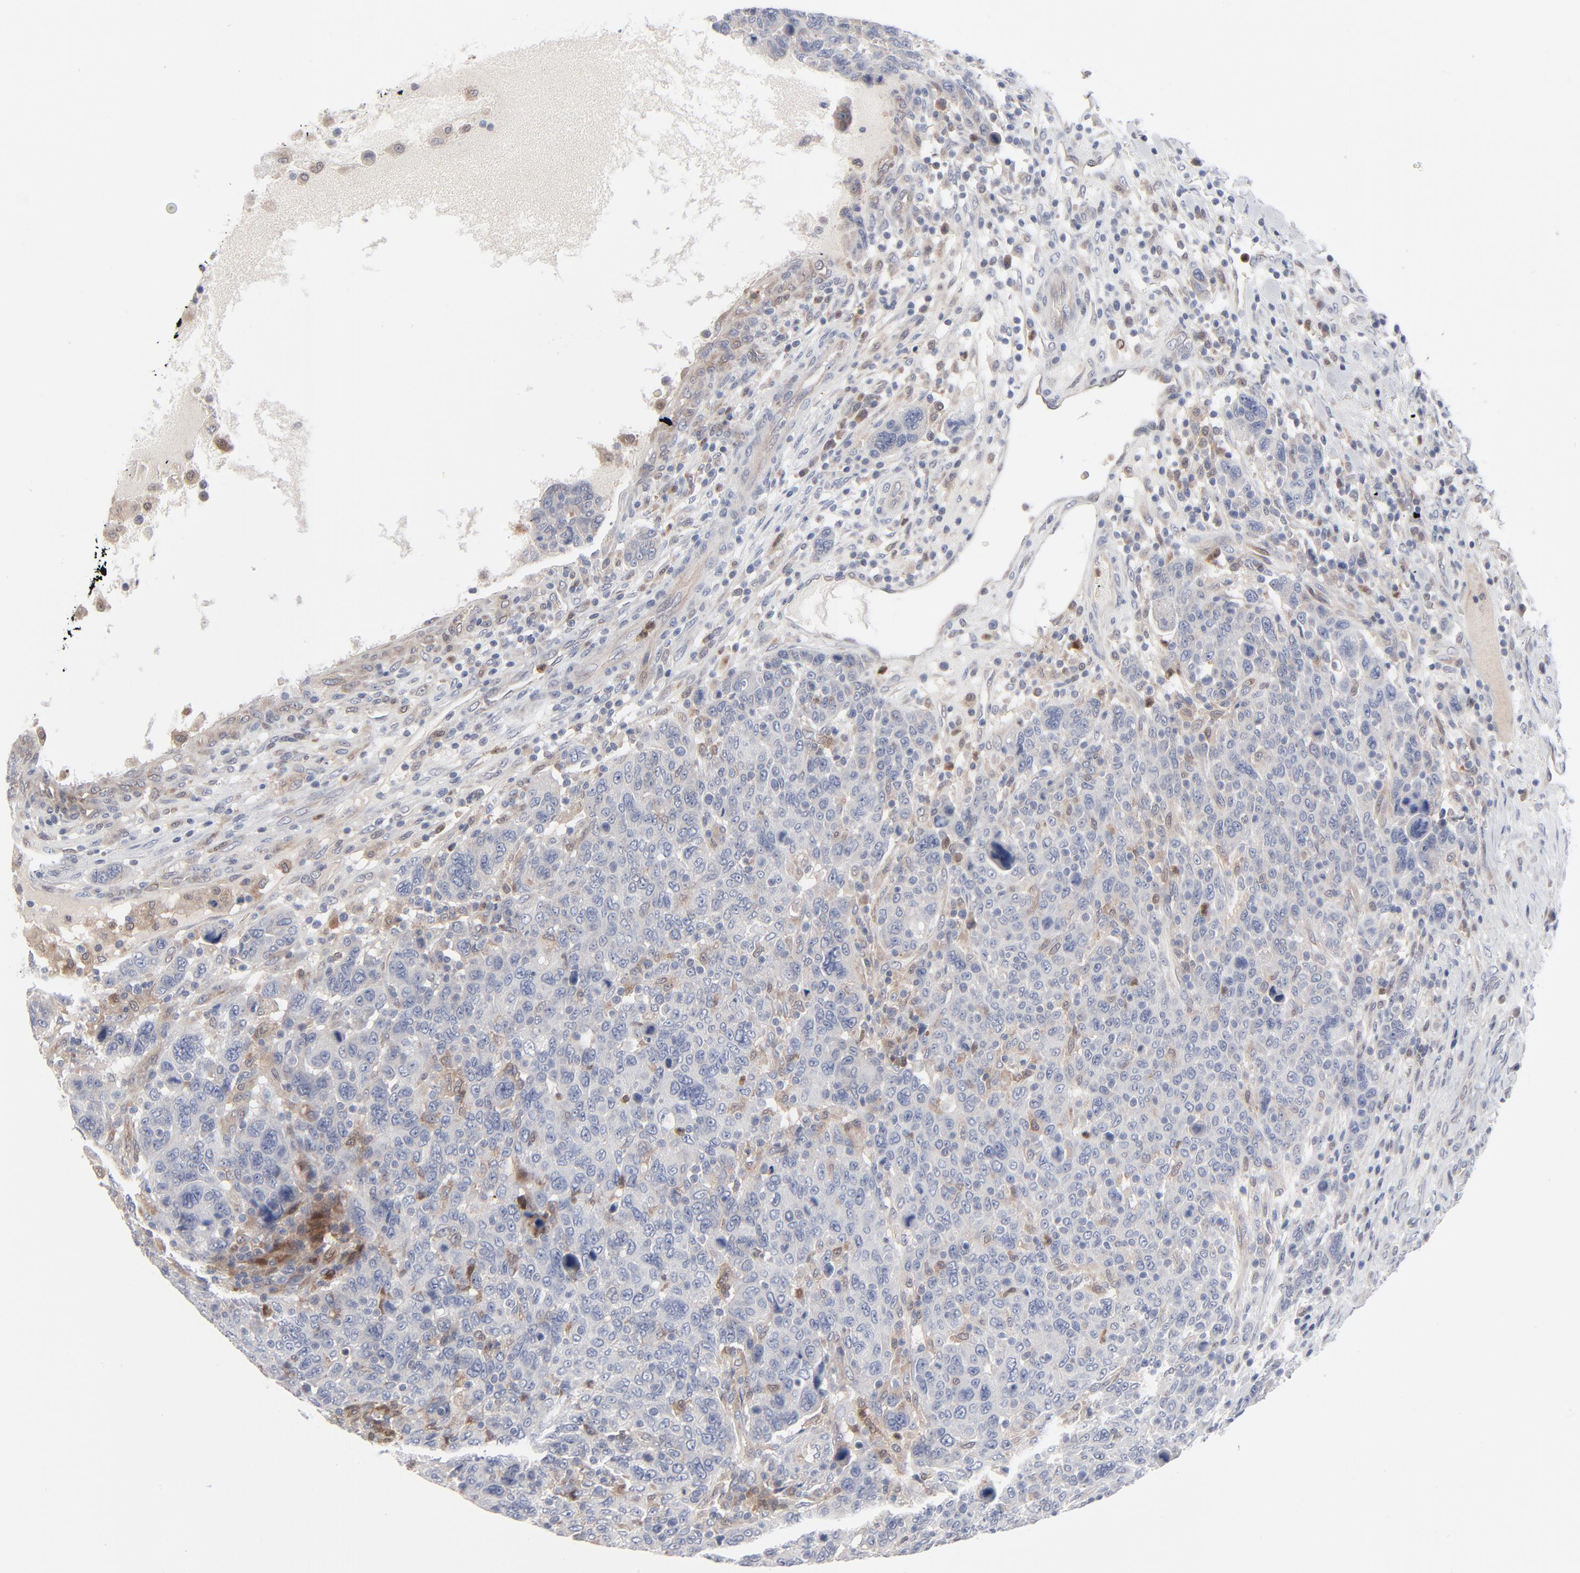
{"staining": {"intensity": "weak", "quantity": "<25%", "location": "cytoplasmic/membranous"}, "tissue": "breast cancer", "cell_type": "Tumor cells", "image_type": "cancer", "snomed": [{"axis": "morphology", "description": "Duct carcinoma"}, {"axis": "topography", "description": "Breast"}], "caption": "Immunohistochemical staining of human intraductal carcinoma (breast) displays no significant expression in tumor cells.", "gene": "BID", "patient": {"sex": "female", "age": 37}}